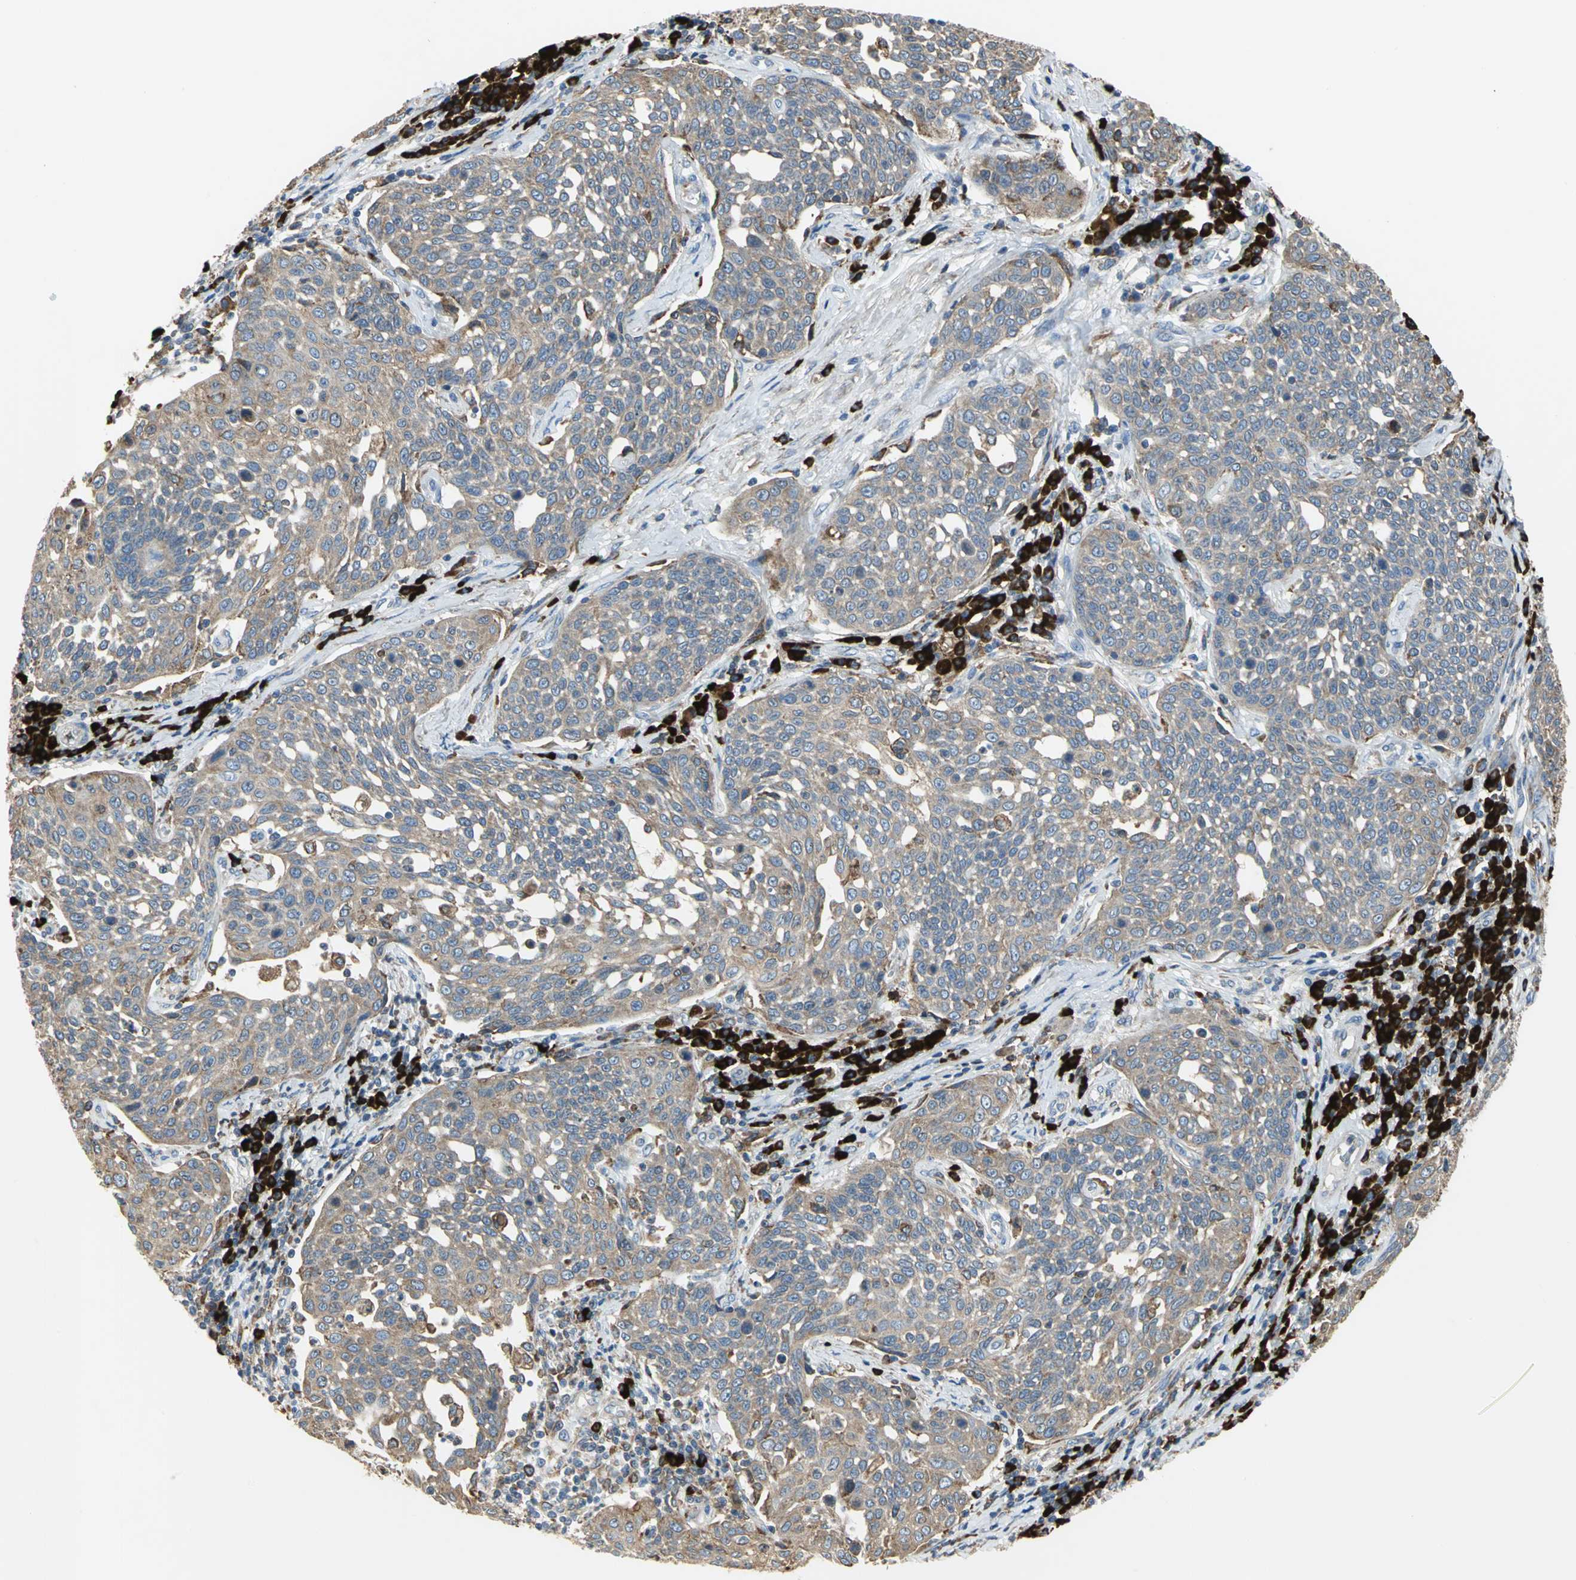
{"staining": {"intensity": "weak", "quantity": ">75%", "location": "cytoplasmic/membranous"}, "tissue": "cervical cancer", "cell_type": "Tumor cells", "image_type": "cancer", "snomed": [{"axis": "morphology", "description": "Squamous cell carcinoma, NOS"}, {"axis": "topography", "description": "Cervix"}], "caption": "IHC of human cervical cancer (squamous cell carcinoma) displays low levels of weak cytoplasmic/membranous positivity in approximately >75% of tumor cells. Nuclei are stained in blue.", "gene": "SDF2L1", "patient": {"sex": "female", "age": 34}}